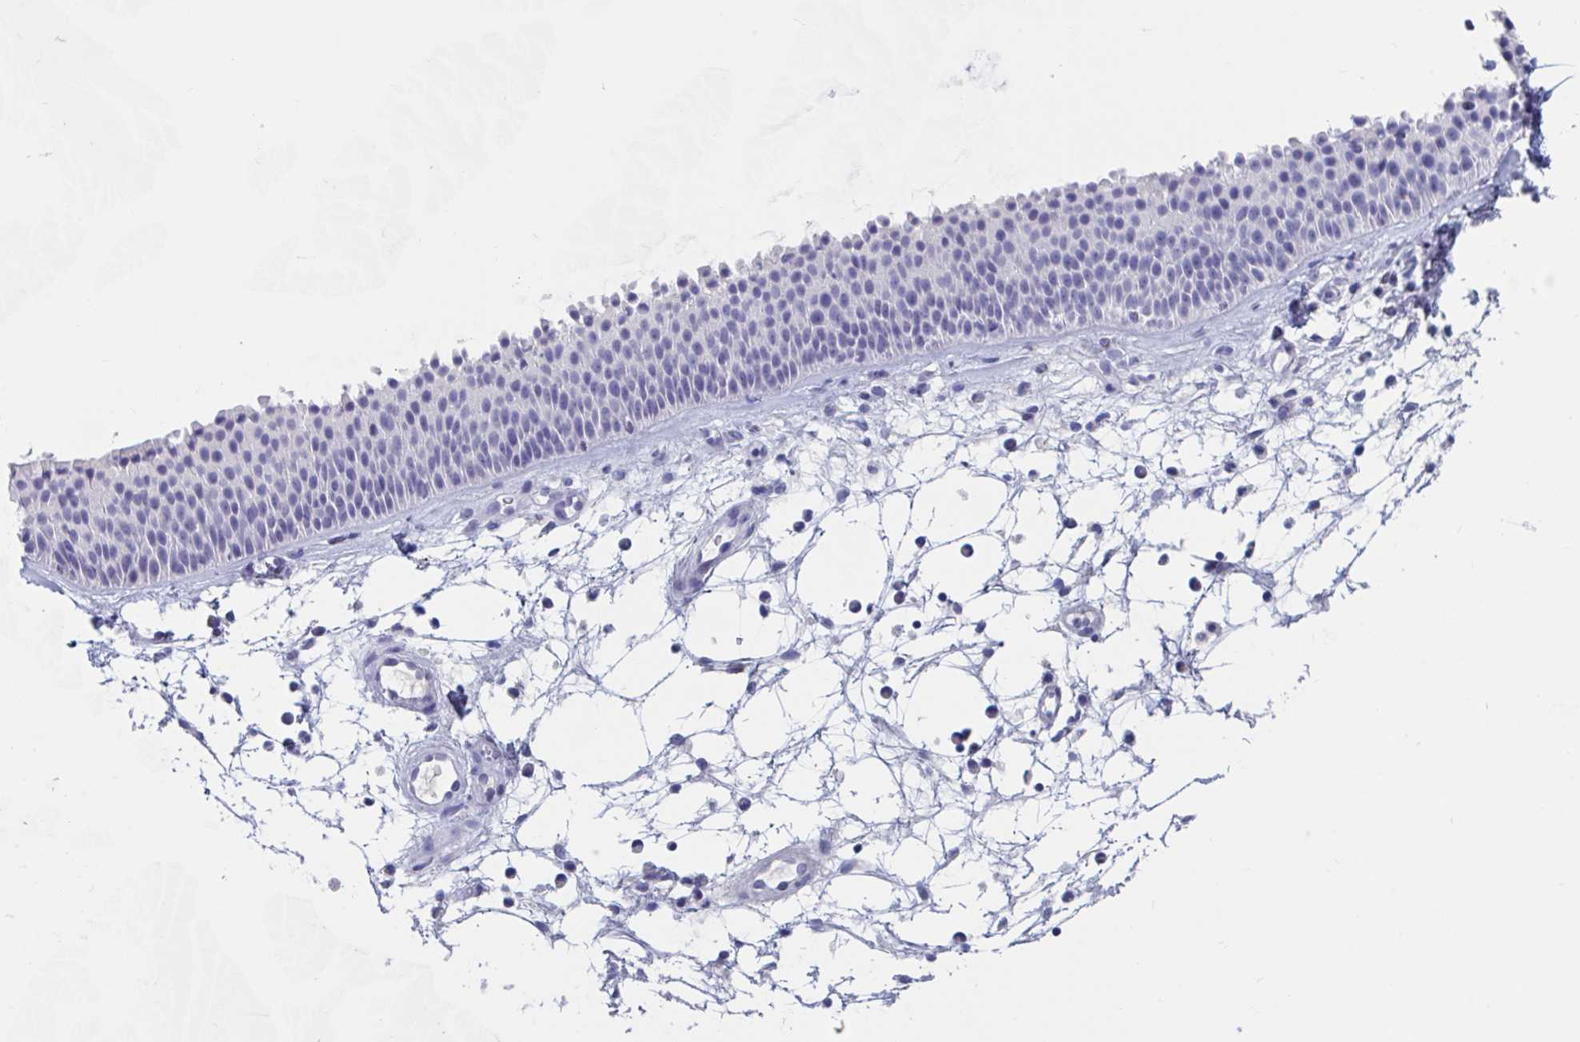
{"staining": {"intensity": "negative", "quantity": "none", "location": "none"}, "tissue": "nasopharynx", "cell_type": "Respiratory epithelial cells", "image_type": "normal", "snomed": [{"axis": "morphology", "description": "Normal tissue, NOS"}, {"axis": "topography", "description": "Nasopharynx"}], "caption": "DAB immunohistochemical staining of benign human nasopharynx reveals no significant staining in respiratory epithelial cells. (Immunohistochemistry (ihc), brightfield microscopy, high magnification).", "gene": "ZNHIT2", "patient": {"sex": "male", "age": 56}}